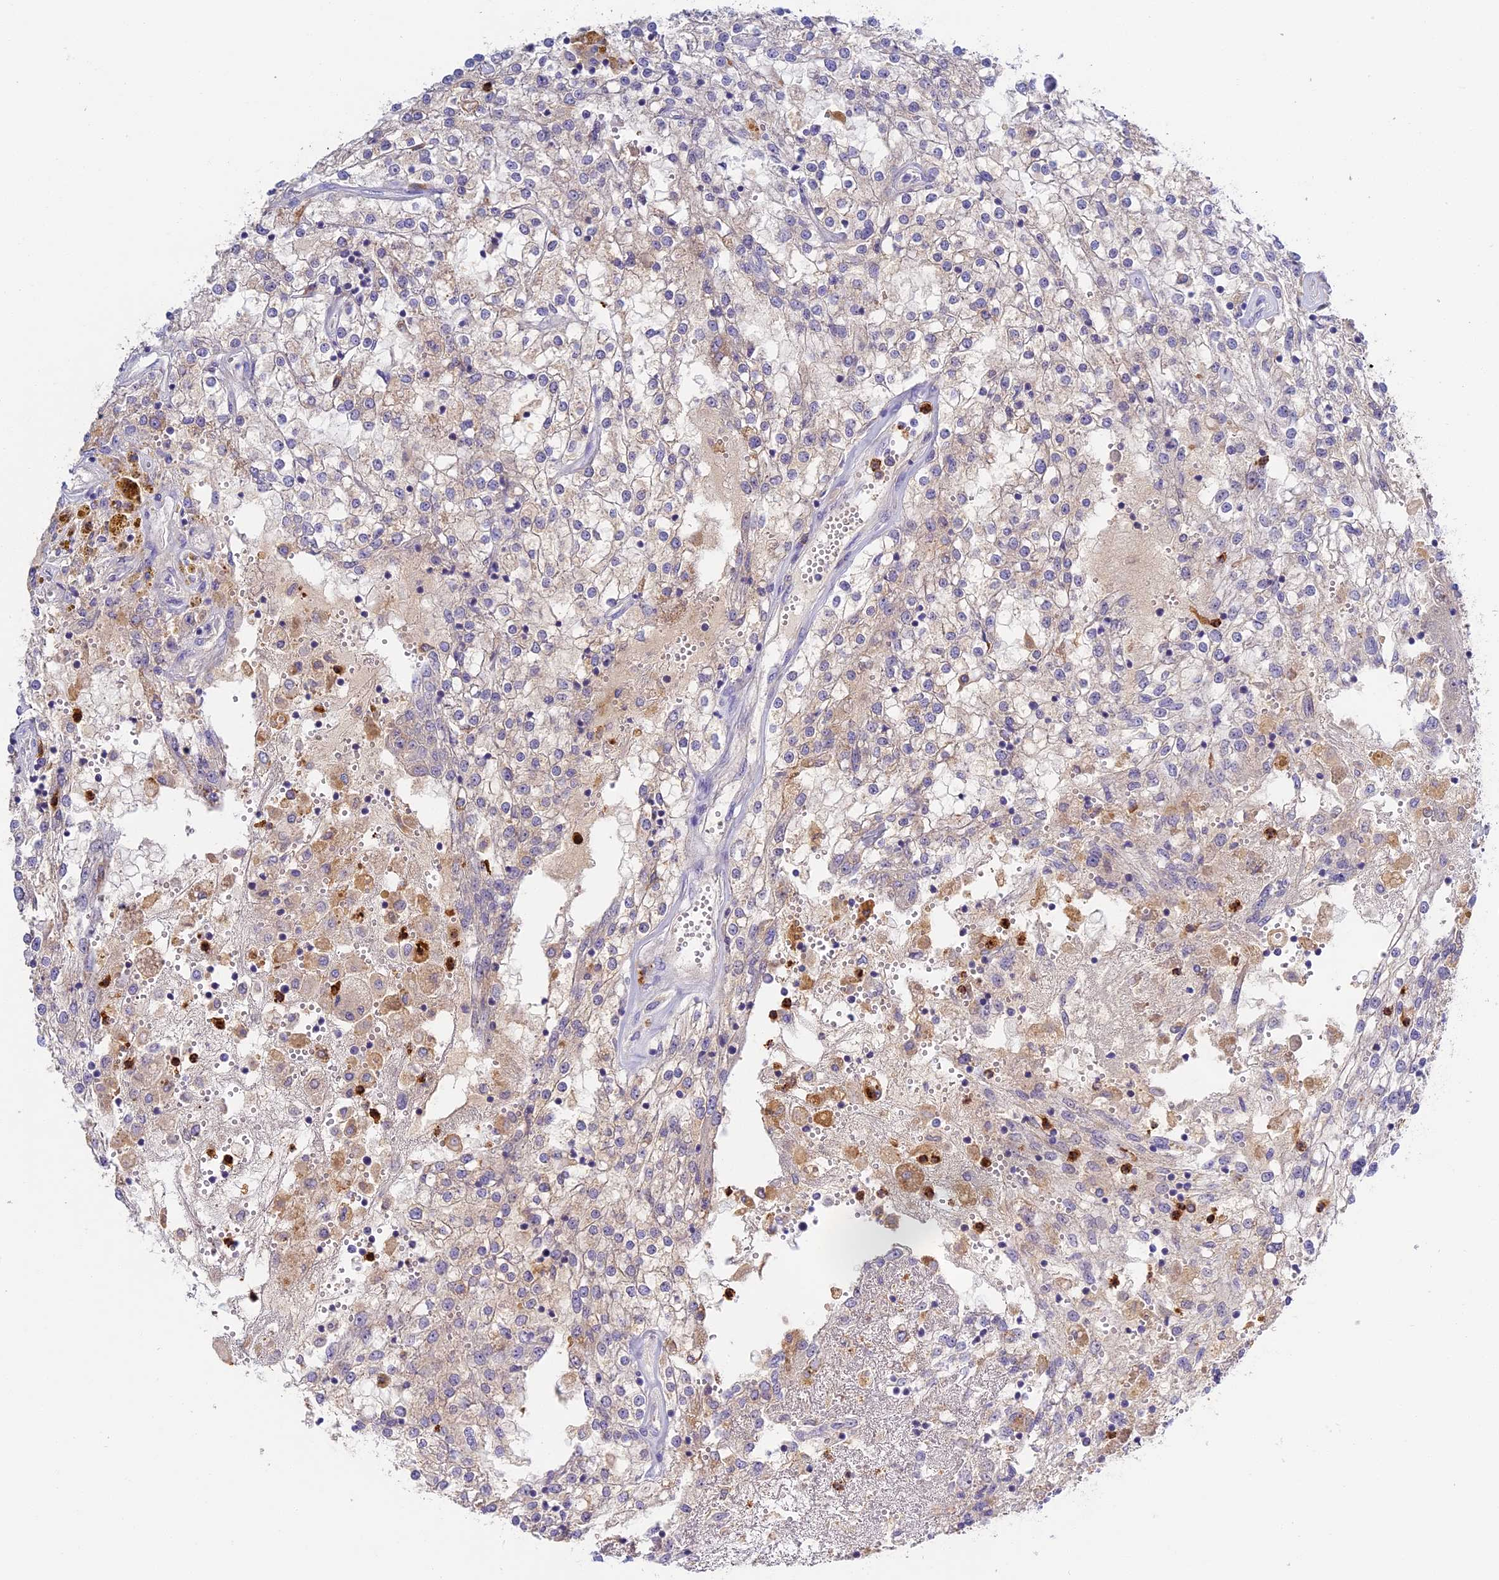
{"staining": {"intensity": "weak", "quantity": "<25%", "location": "cytoplasmic/membranous"}, "tissue": "renal cancer", "cell_type": "Tumor cells", "image_type": "cancer", "snomed": [{"axis": "morphology", "description": "Adenocarcinoma, NOS"}, {"axis": "topography", "description": "Kidney"}], "caption": "There is no significant expression in tumor cells of renal cancer. (DAB (3,3'-diaminobenzidine) immunohistochemistry (IHC) visualized using brightfield microscopy, high magnification).", "gene": "ADGRD1", "patient": {"sex": "female", "age": 52}}